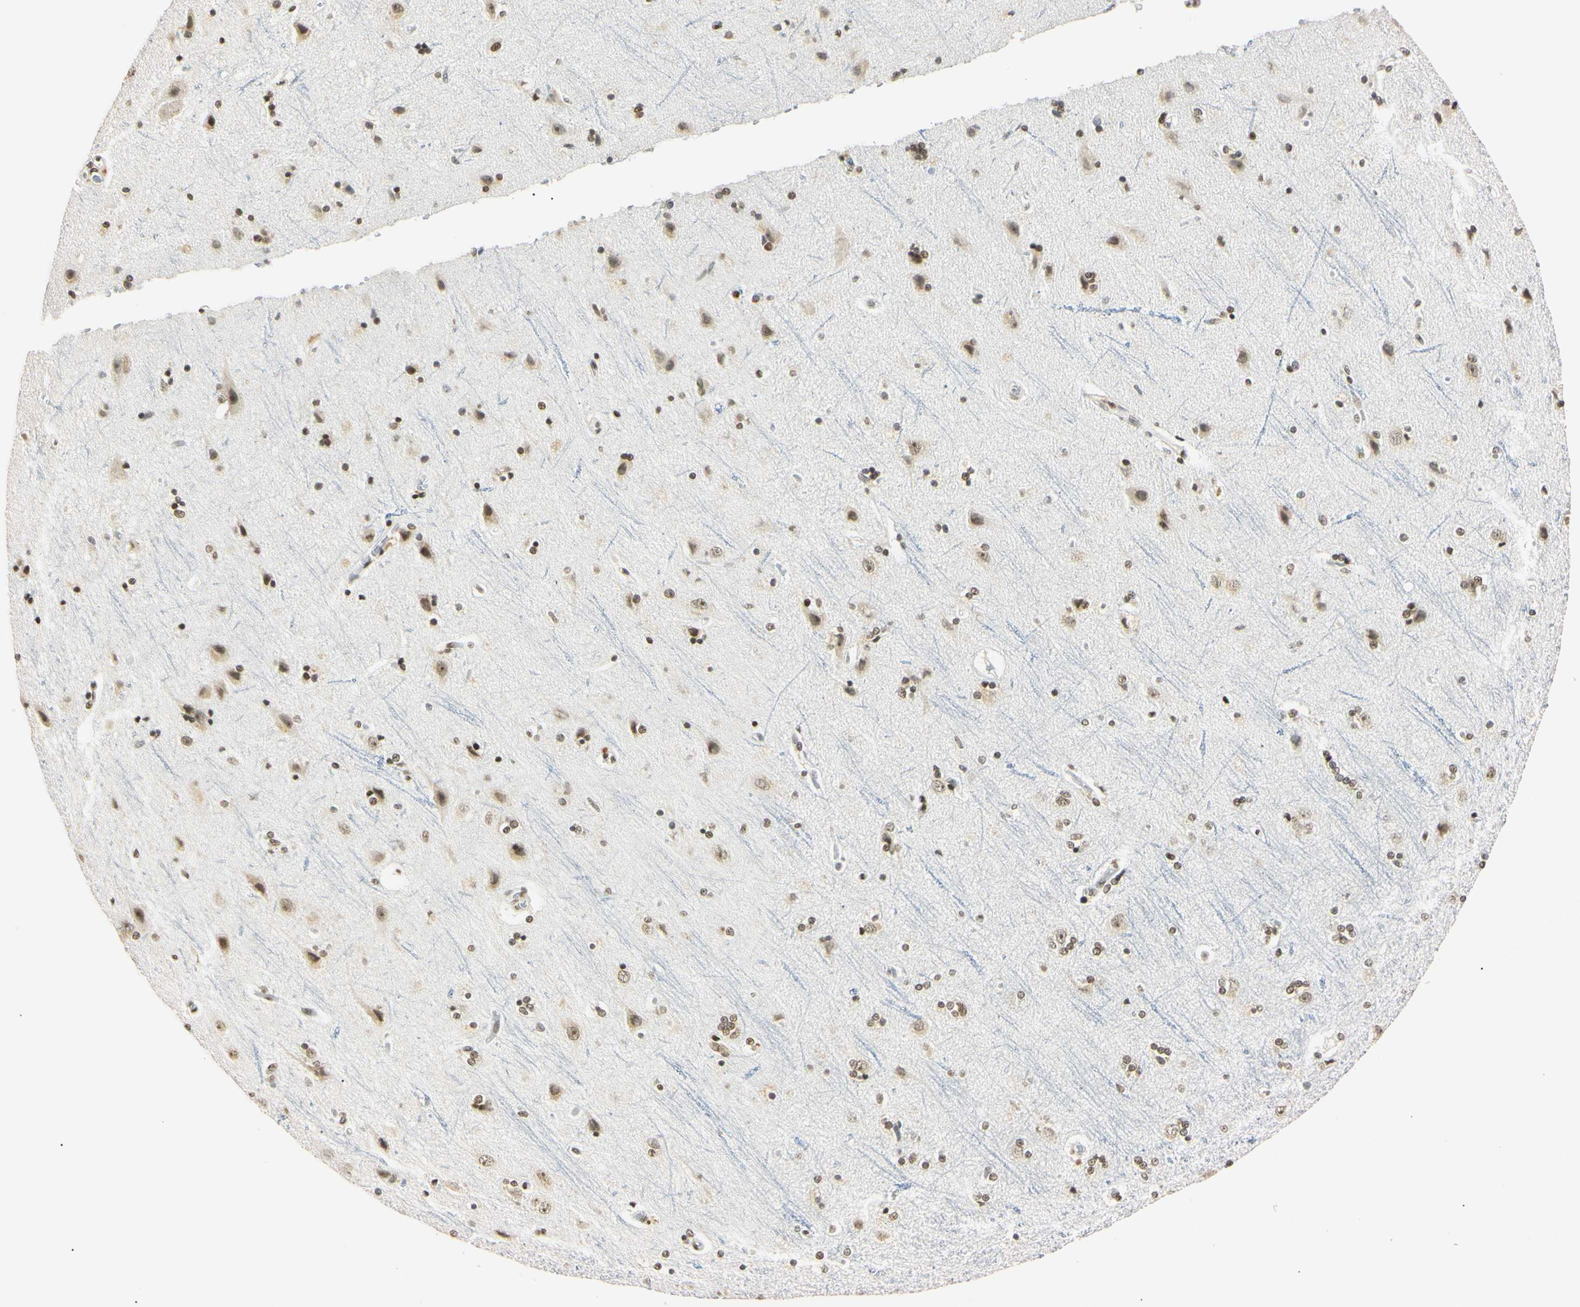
{"staining": {"intensity": "weak", "quantity": "25%-75%", "location": "nuclear"}, "tissue": "cerebral cortex", "cell_type": "Endothelial cells", "image_type": "normal", "snomed": [{"axis": "morphology", "description": "Normal tissue, NOS"}, {"axis": "topography", "description": "Cerebral cortex"}], "caption": "A photomicrograph of human cerebral cortex stained for a protein shows weak nuclear brown staining in endothelial cells.", "gene": "SMARCA5", "patient": {"sex": "female", "age": 54}}